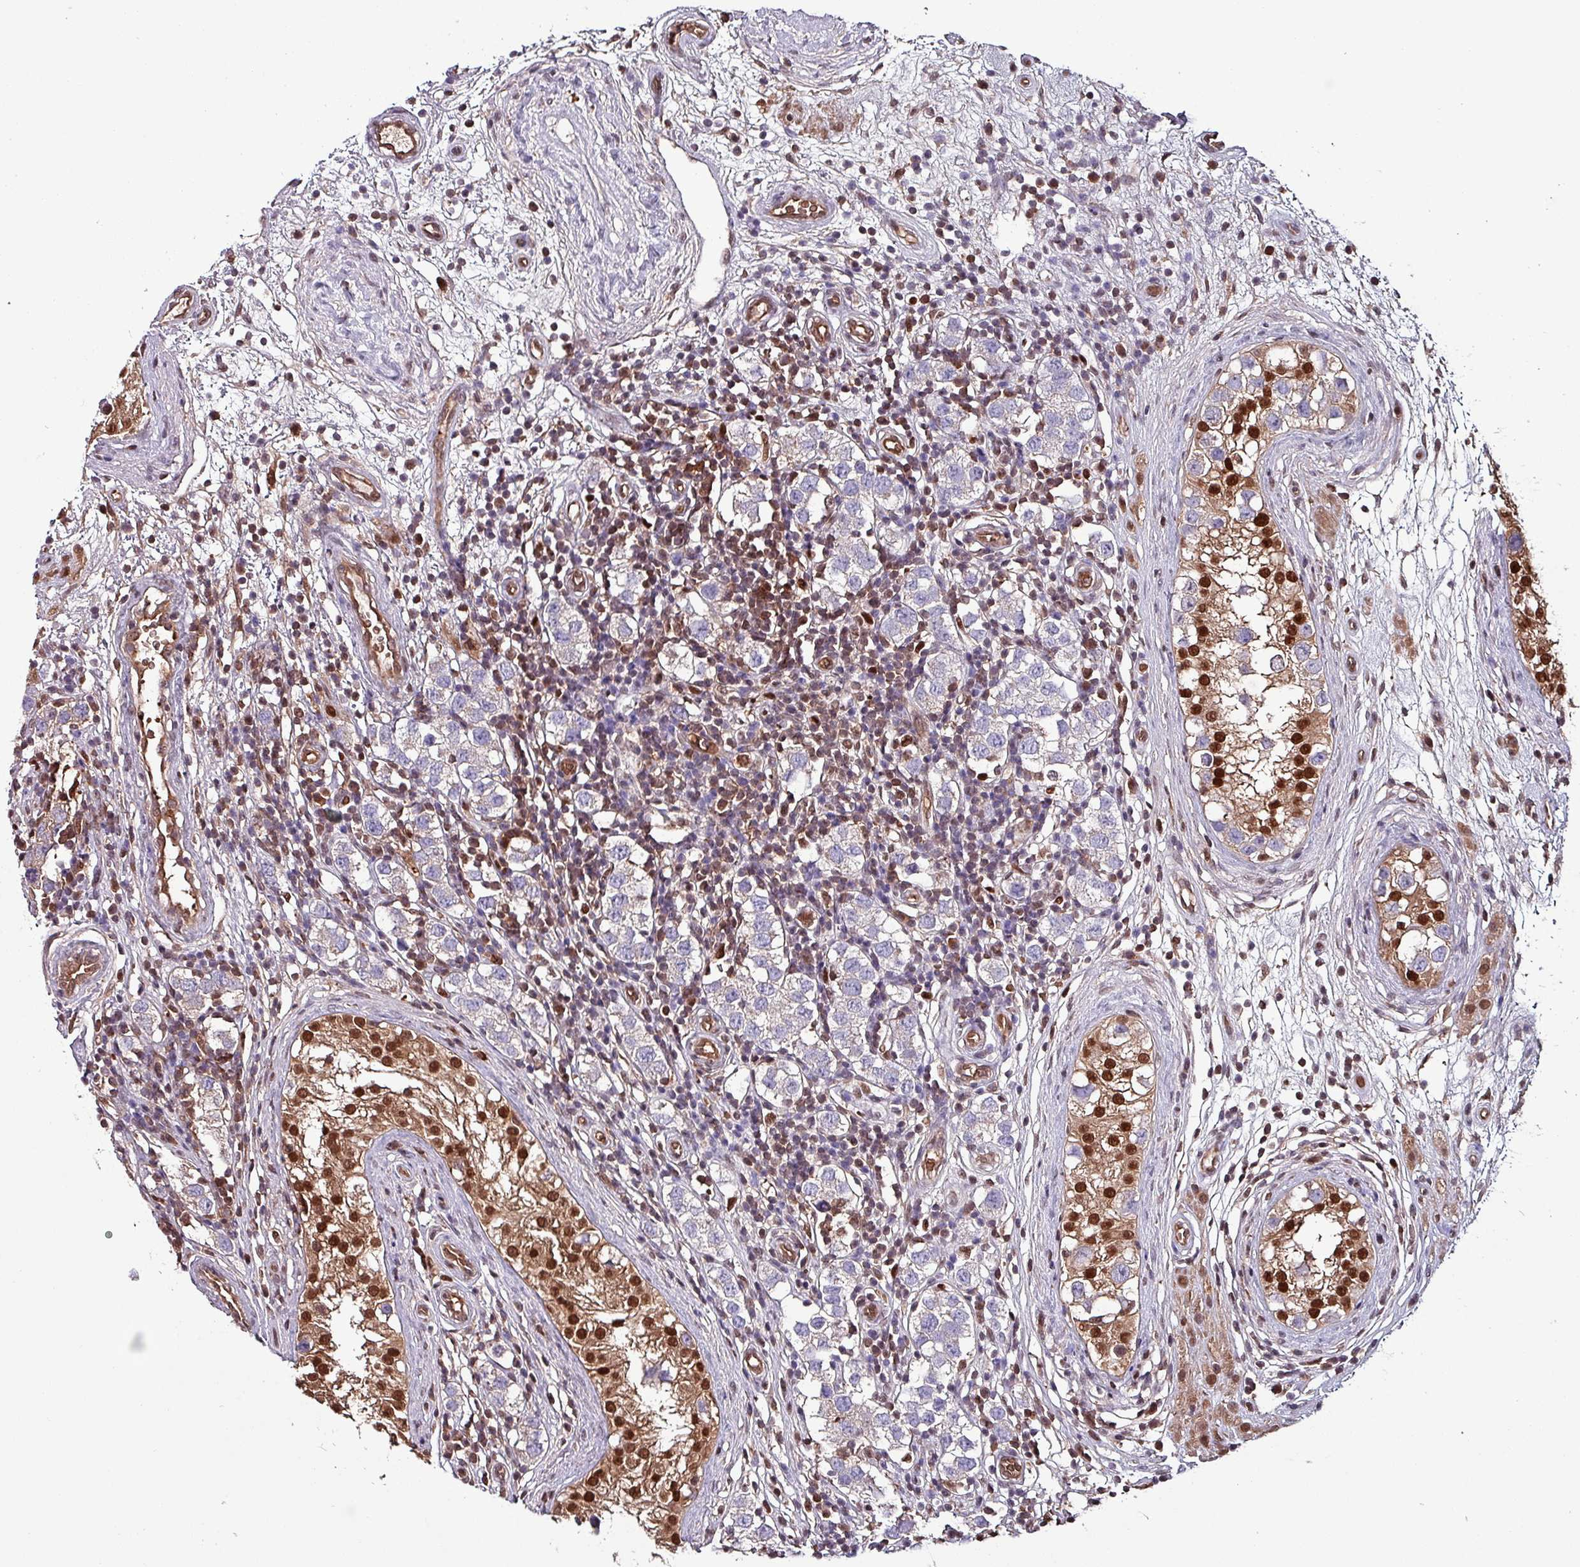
{"staining": {"intensity": "negative", "quantity": "none", "location": "none"}, "tissue": "testis cancer", "cell_type": "Tumor cells", "image_type": "cancer", "snomed": [{"axis": "morphology", "description": "Seminoma, NOS"}, {"axis": "topography", "description": "Testis"}], "caption": "The micrograph exhibits no significant expression in tumor cells of testis cancer.", "gene": "PSMB8", "patient": {"sex": "male", "age": 34}}